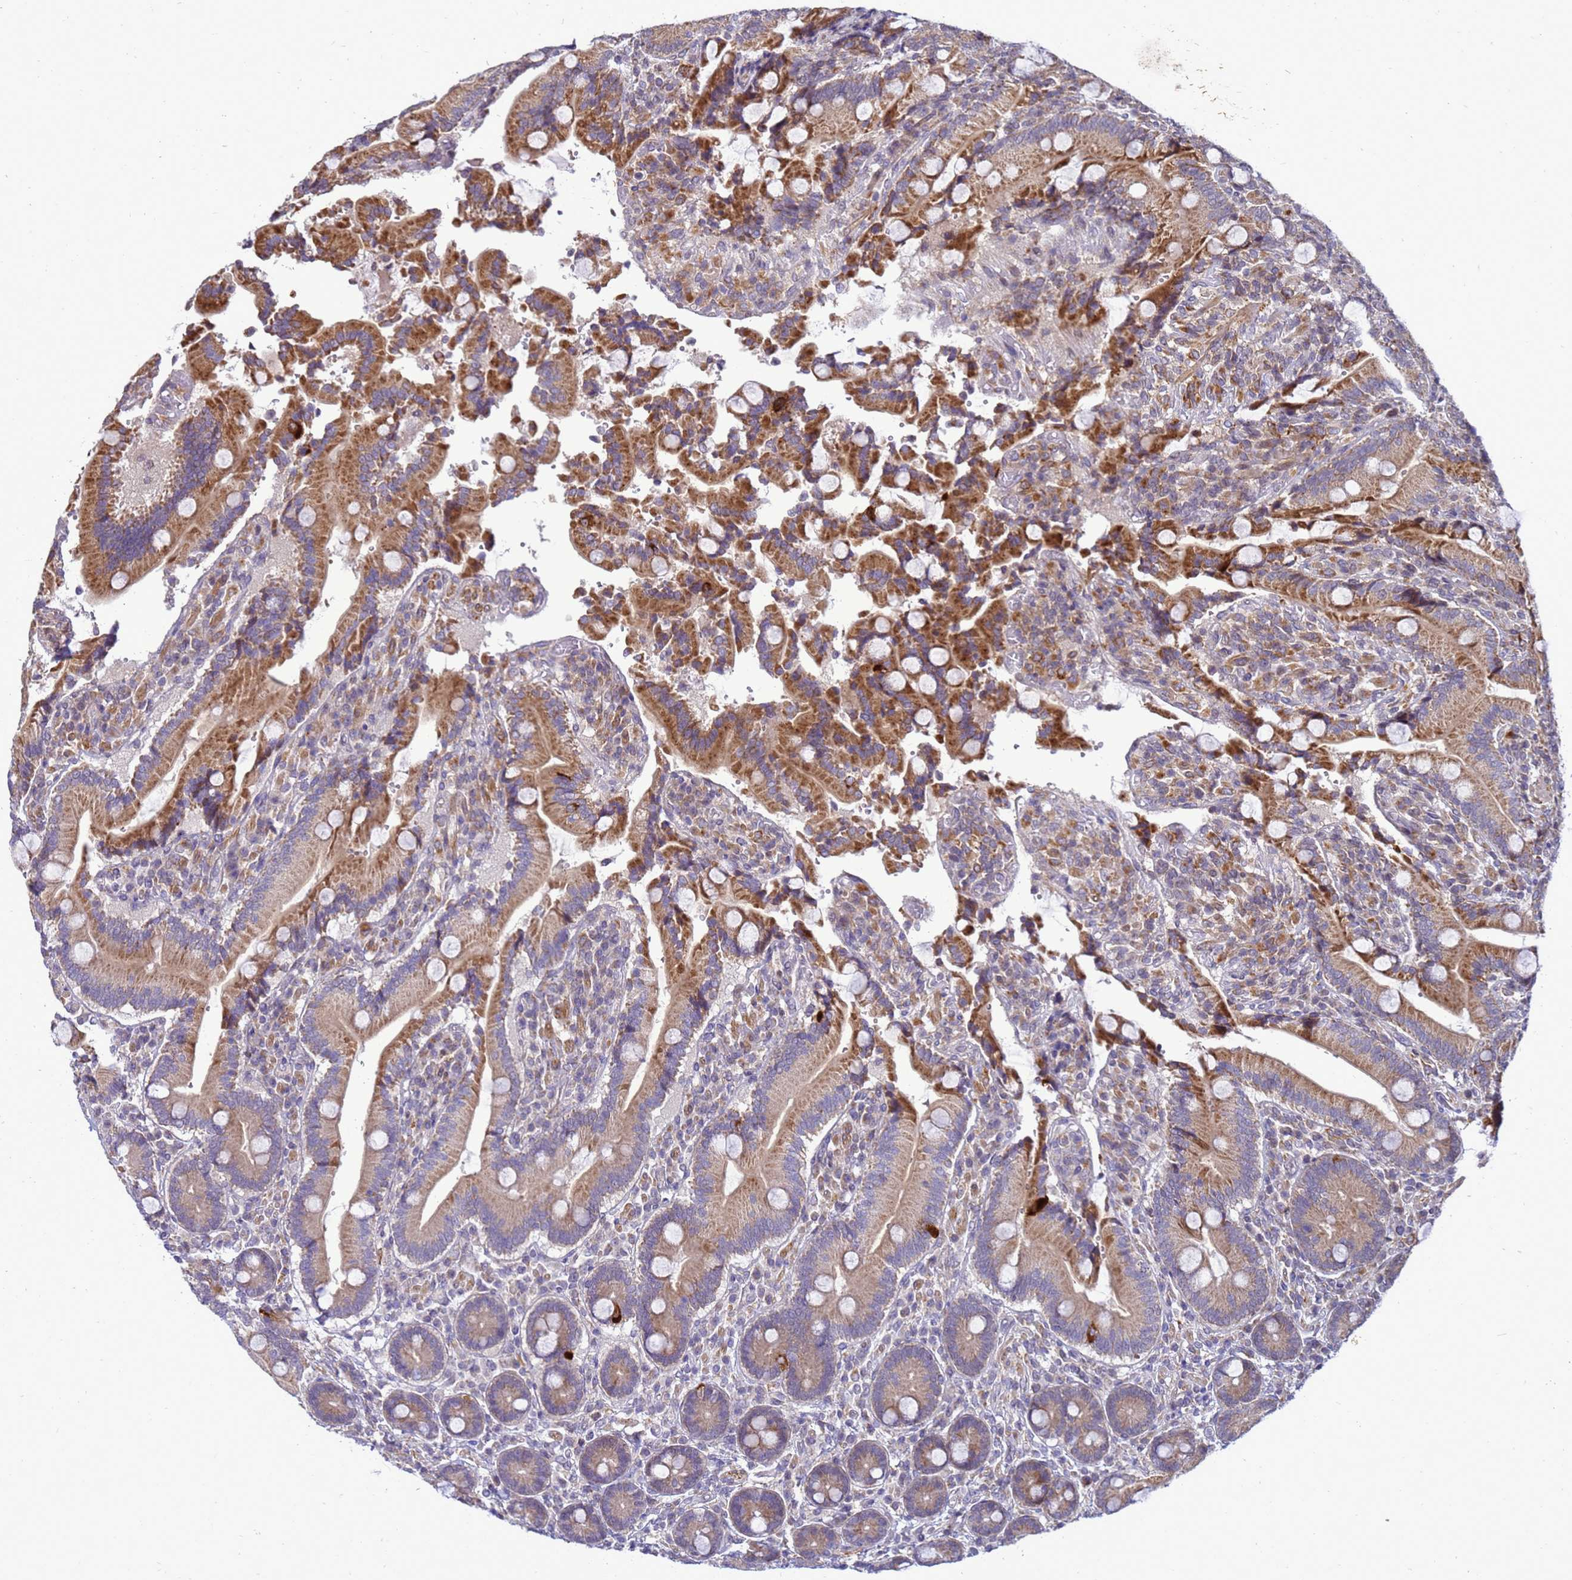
{"staining": {"intensity": "moderate", "quantity": ">75%", "location": "cytoplasmic/membranous"}, "tissue": "duodenum", "cell_type": "Glandular cells", "image_type": "normal", "snomed": [{"axis": "morphology", "description": "Normal tissue, NOS"}, {"axis": "topography", "description": "Duodenum"}], "caption": "DAB immunohistochemical staining of unremarkable duodenum displays moderate cytoplasmic/membranous protein positivity in about >75% of glandular cells.", "gene": "C12orf43", "patient": {"sex": "female", "age": 62}}